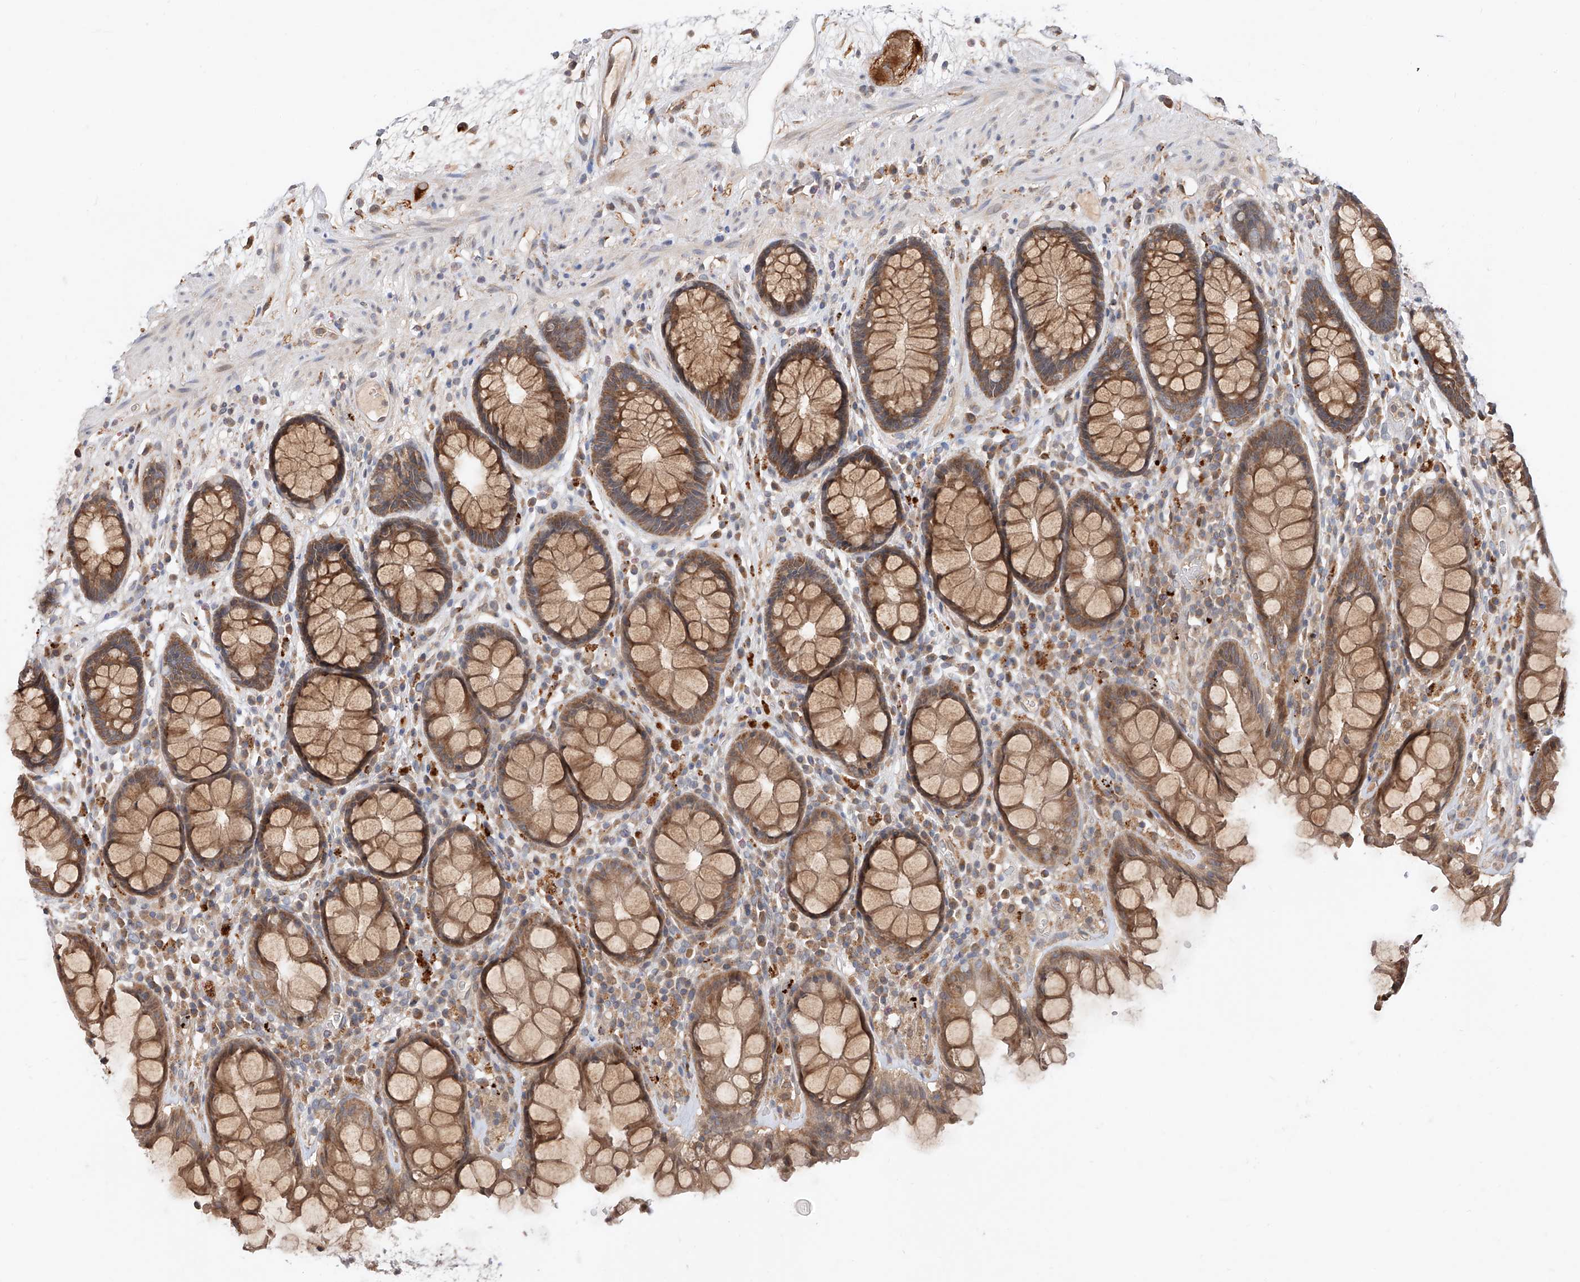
{"staining": {"intensity": "moderate", "quantity": ">75%", "location": "cytoplasmic/membranous"}, "tissue": "rectum", "cell_type": "Glandular cells", "image_type": "normal", "snomed": [{"axis": "morphology", "description": "Normal tissue, NOS"}, {"axis": "topography", "description": "Rectum"}], "caption": "This is an image of immunohistochemistry staining of normal rectum, which shows moderate expression in the cytoplasmic/membranous of glandular cells.", "gene": "DIRAS3", "patient": {"sex": "male", "age": 64}}